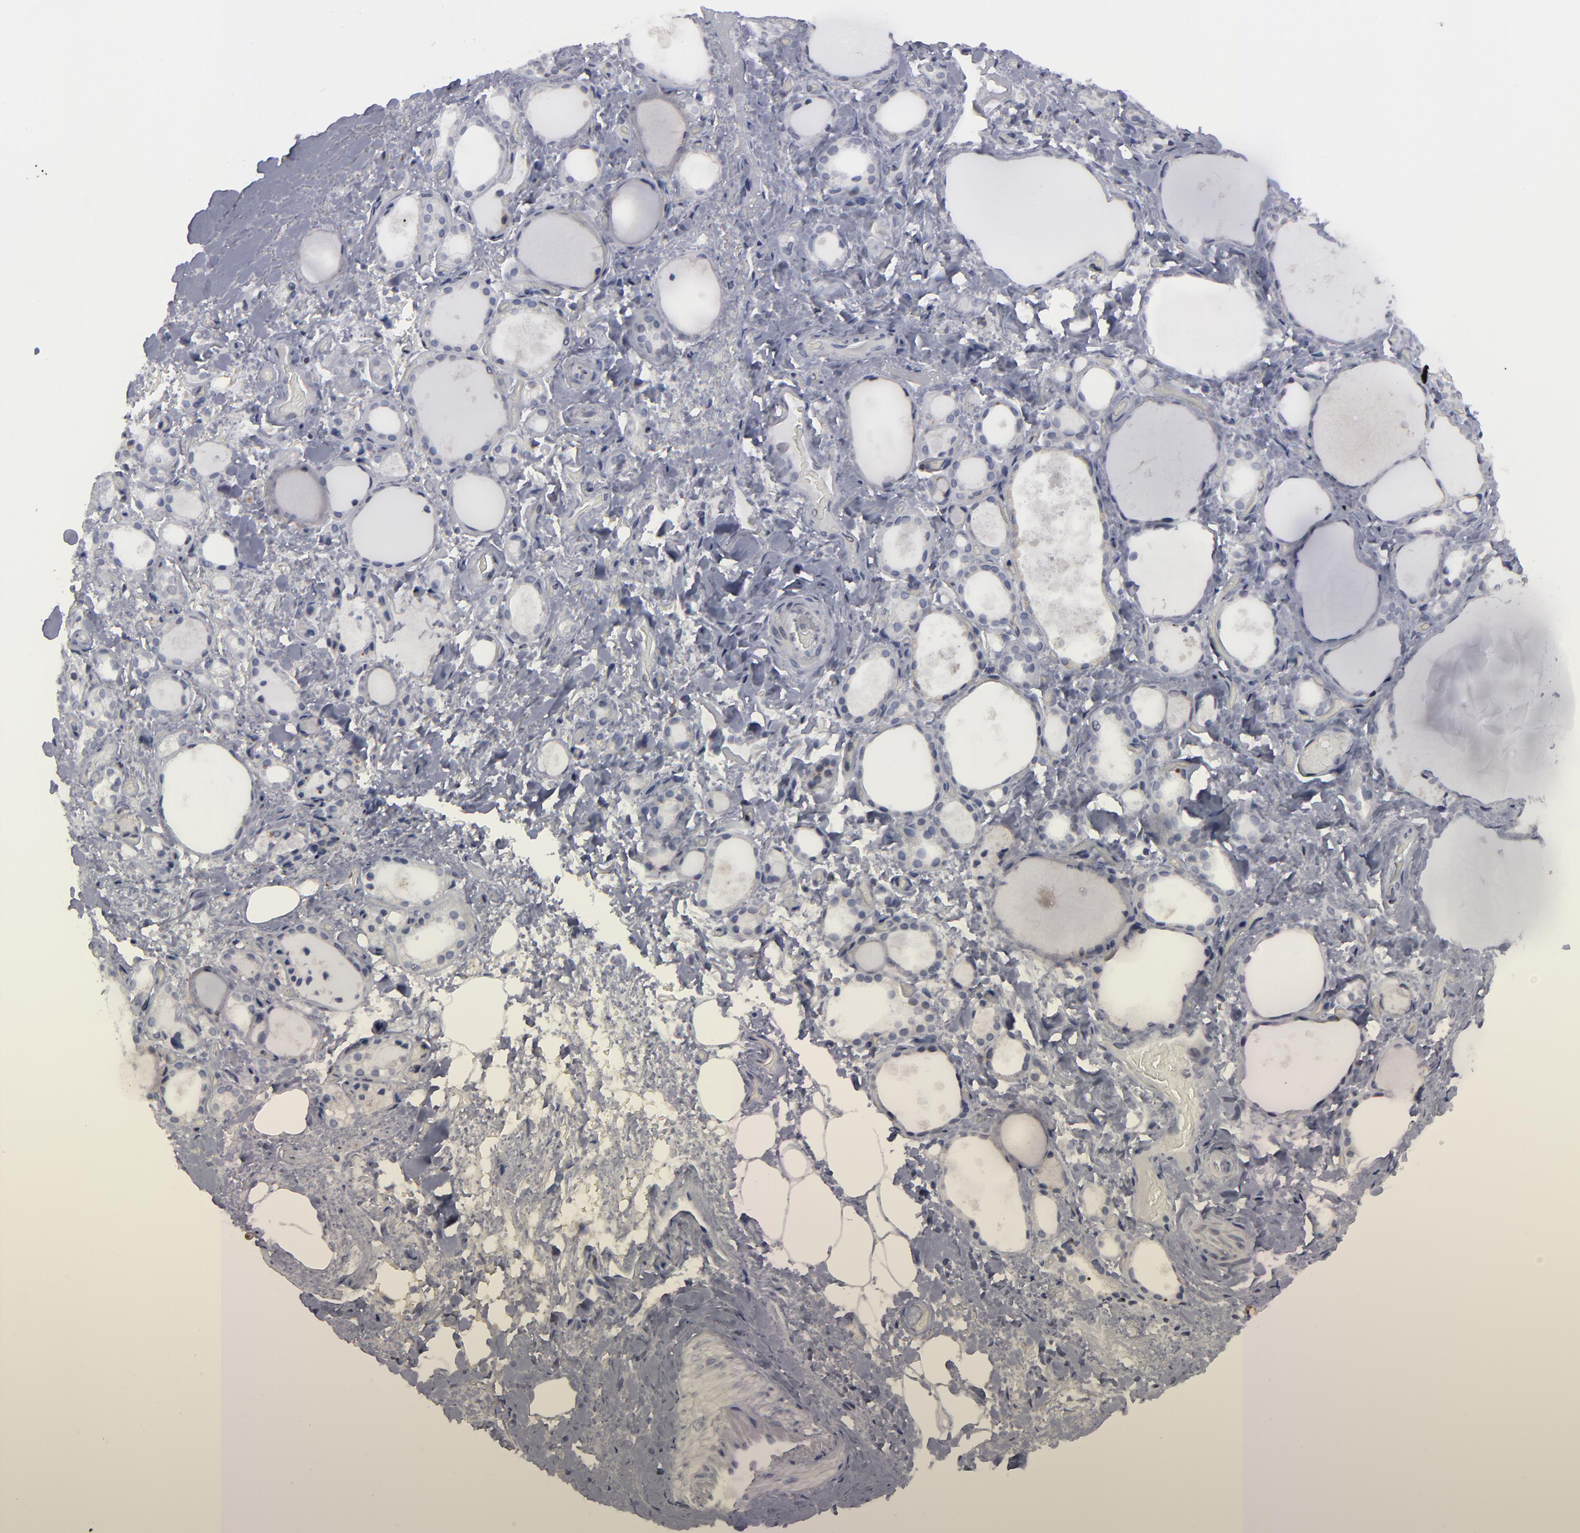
{"staining": {"intensity": "negative", "quantity": "none", "location": "none"}, "tissue": "thyroid gland", "cell_type": "Glandular cells", "image_type": "normal", "snomed": [{"axis": "morphology", "description": "Normal tissue, NOS"}, {"axis": "topography", "description": "Thyroid gland"}], "caption": "This is a photomicrograph of immunohistochemistry (IHC) staining of normal thyroid gland, which shows no expression in glandular cells.", "gene": "ODF2", "patient": {"sex": "female", "age": 75}}